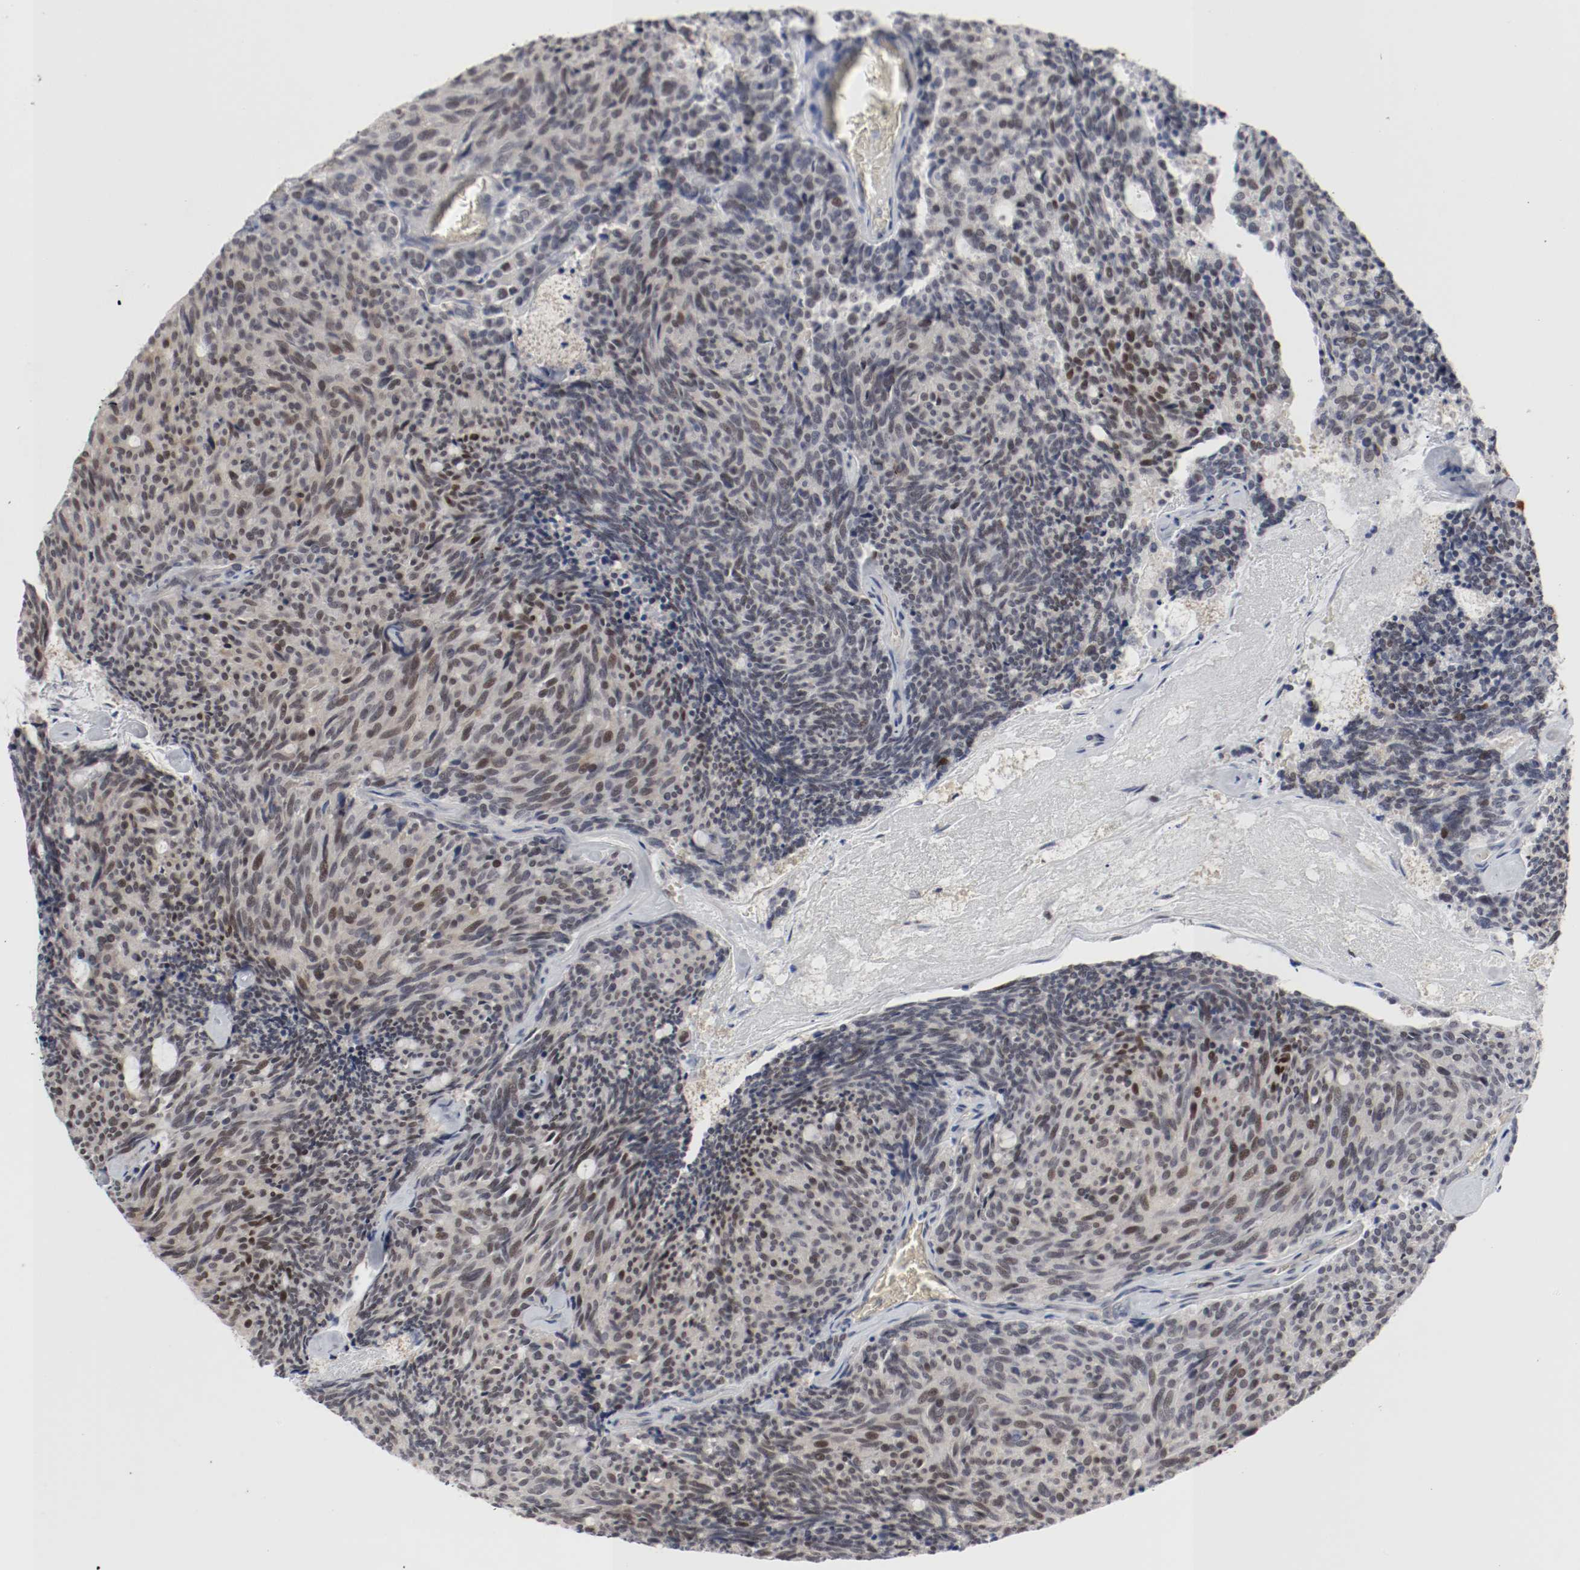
{"staining": {"intensity": "weak", "quantity": "25%-75%", "location": "nuclear"}, "tissue": "carcinoid", "cell_type": "Tumor cells", "image_type": "cancer", "snomed": [{"axis": "morphology", "description": "Carcinoid, malignant, NOS"}, {"axis": "topography", "description": "Pancreas"}], "caption": "Carcinoid tissue displays weak nuclear staining in approximately 25%-75% of tumor cells, visualized by immunohistochemistry.", "gene": "JUND", "patient": {"sex": "female", "age": 54}}